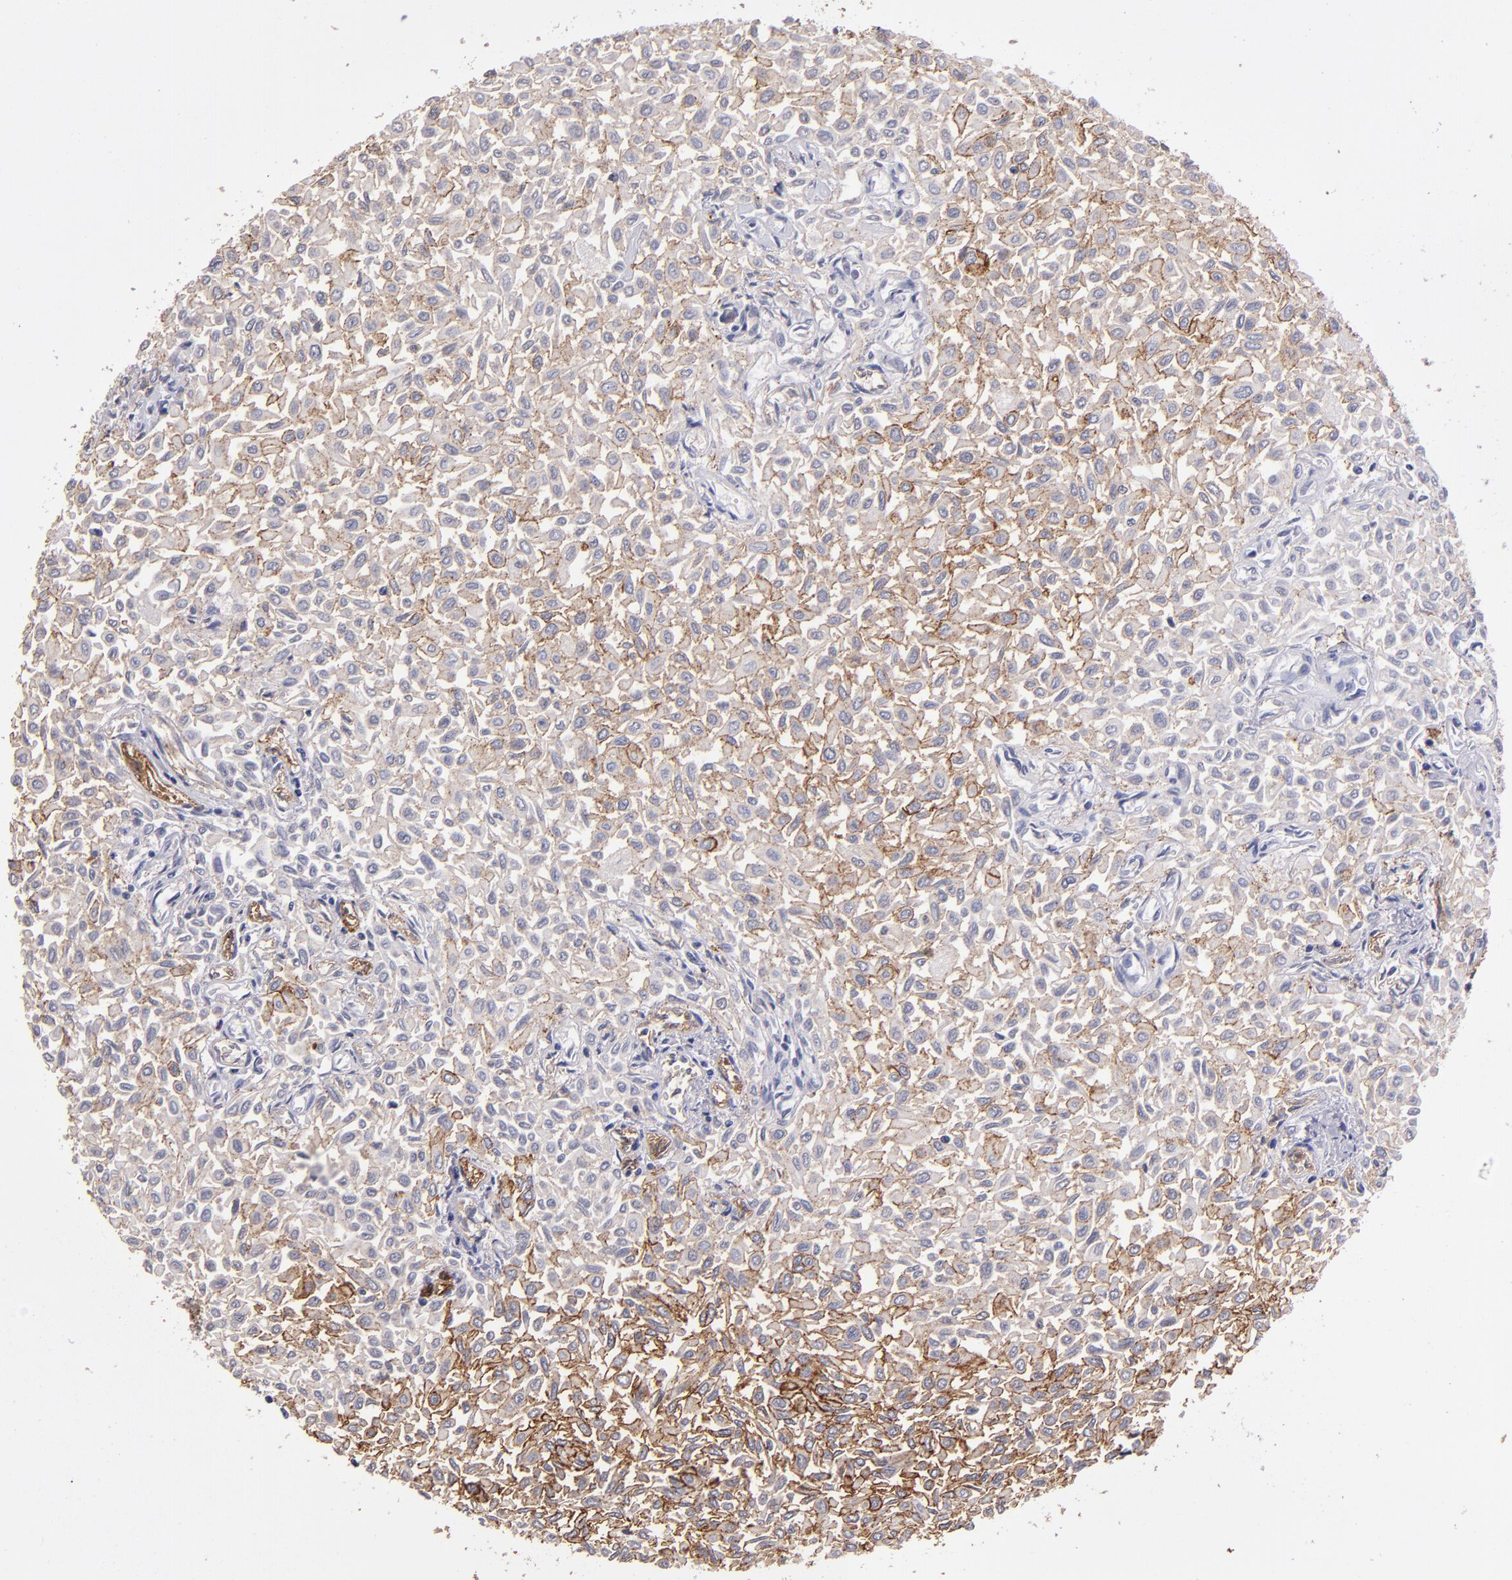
{"staining": {"intensity": "moderate", "quantity": ">75%", "location": "cytoplasmic/membranous"}, "tissue": "urothelial cancer", "cell_type": "Tumor cells", "image_type": "cancer", "snomed": [{"axis": "morphology", "description": "Urothelial carcinoma, Low grade"}, {"axis": "topography", "description": "Urinary bladder"}], "caption": "Protein staining of urothelial cancer tissue exhibits moderate cytoplasmic/membranous positivity in approximately >75% of tumor cells. The staining is performed using DAB (3,3'-diaminobenzidine) brown chromogen to label protein expression. The nuclei are counter-stained blue using hematoxylin.", "gene": "CLDN5", "patient": {"sex": "male", "age": 64}}